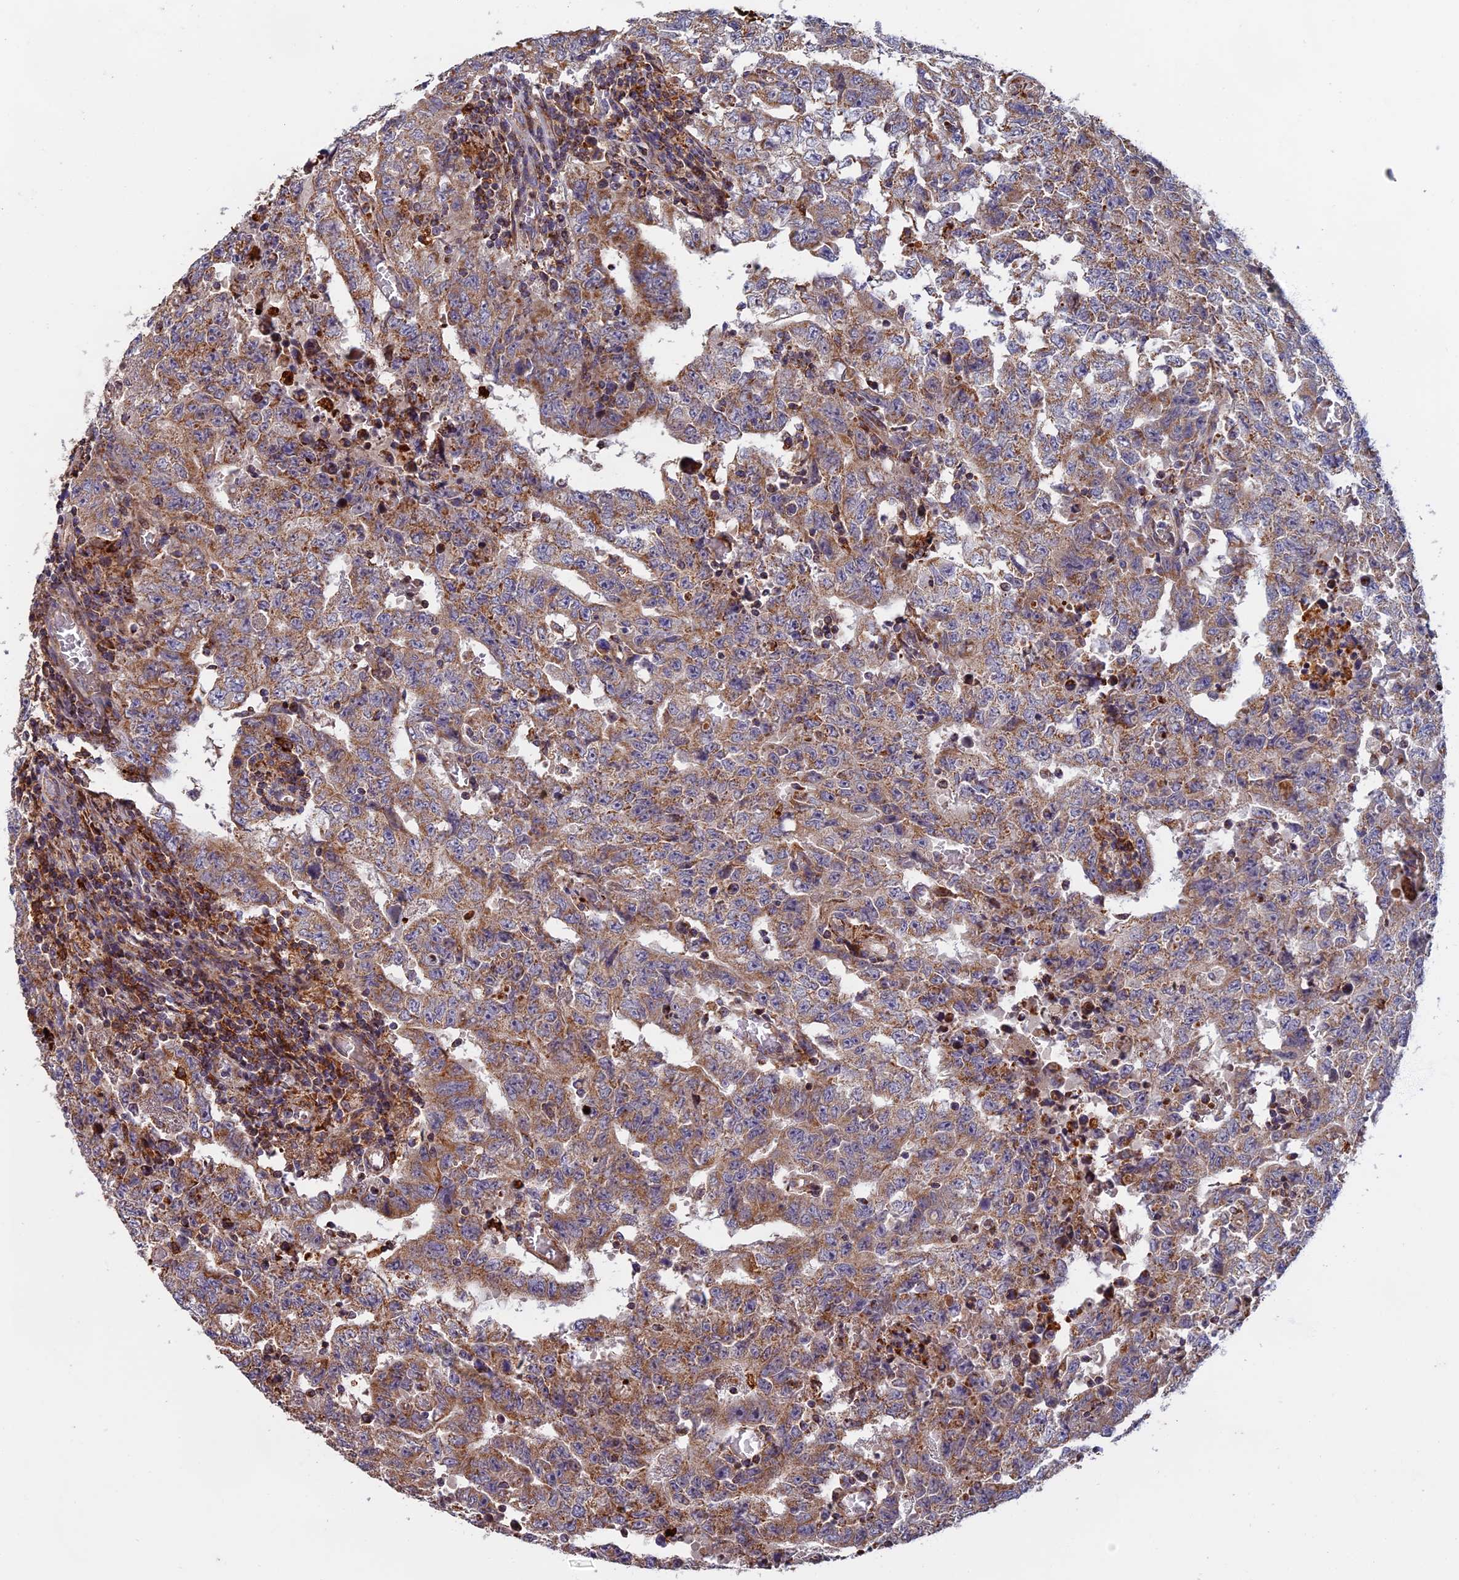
{"staining": {"intensity": "moderate", "quantity": ">75%", "location": "cytoplasmic/membranous"}, "tissue": "testis cancer", "cell_type": "Tumor cells", "image_type": "cancer", "snomed": [{"axis": "morphology", "description": "Carcinoma, Embryonal, NOS"}, {"axis": "topography", "description": "Testis"}], "caption": "Human testis cancer stained with a protein marker shows moderate staining in tumor cells.", "gene": "EDAR", "patient": {"sex": "male", "age": 26}}